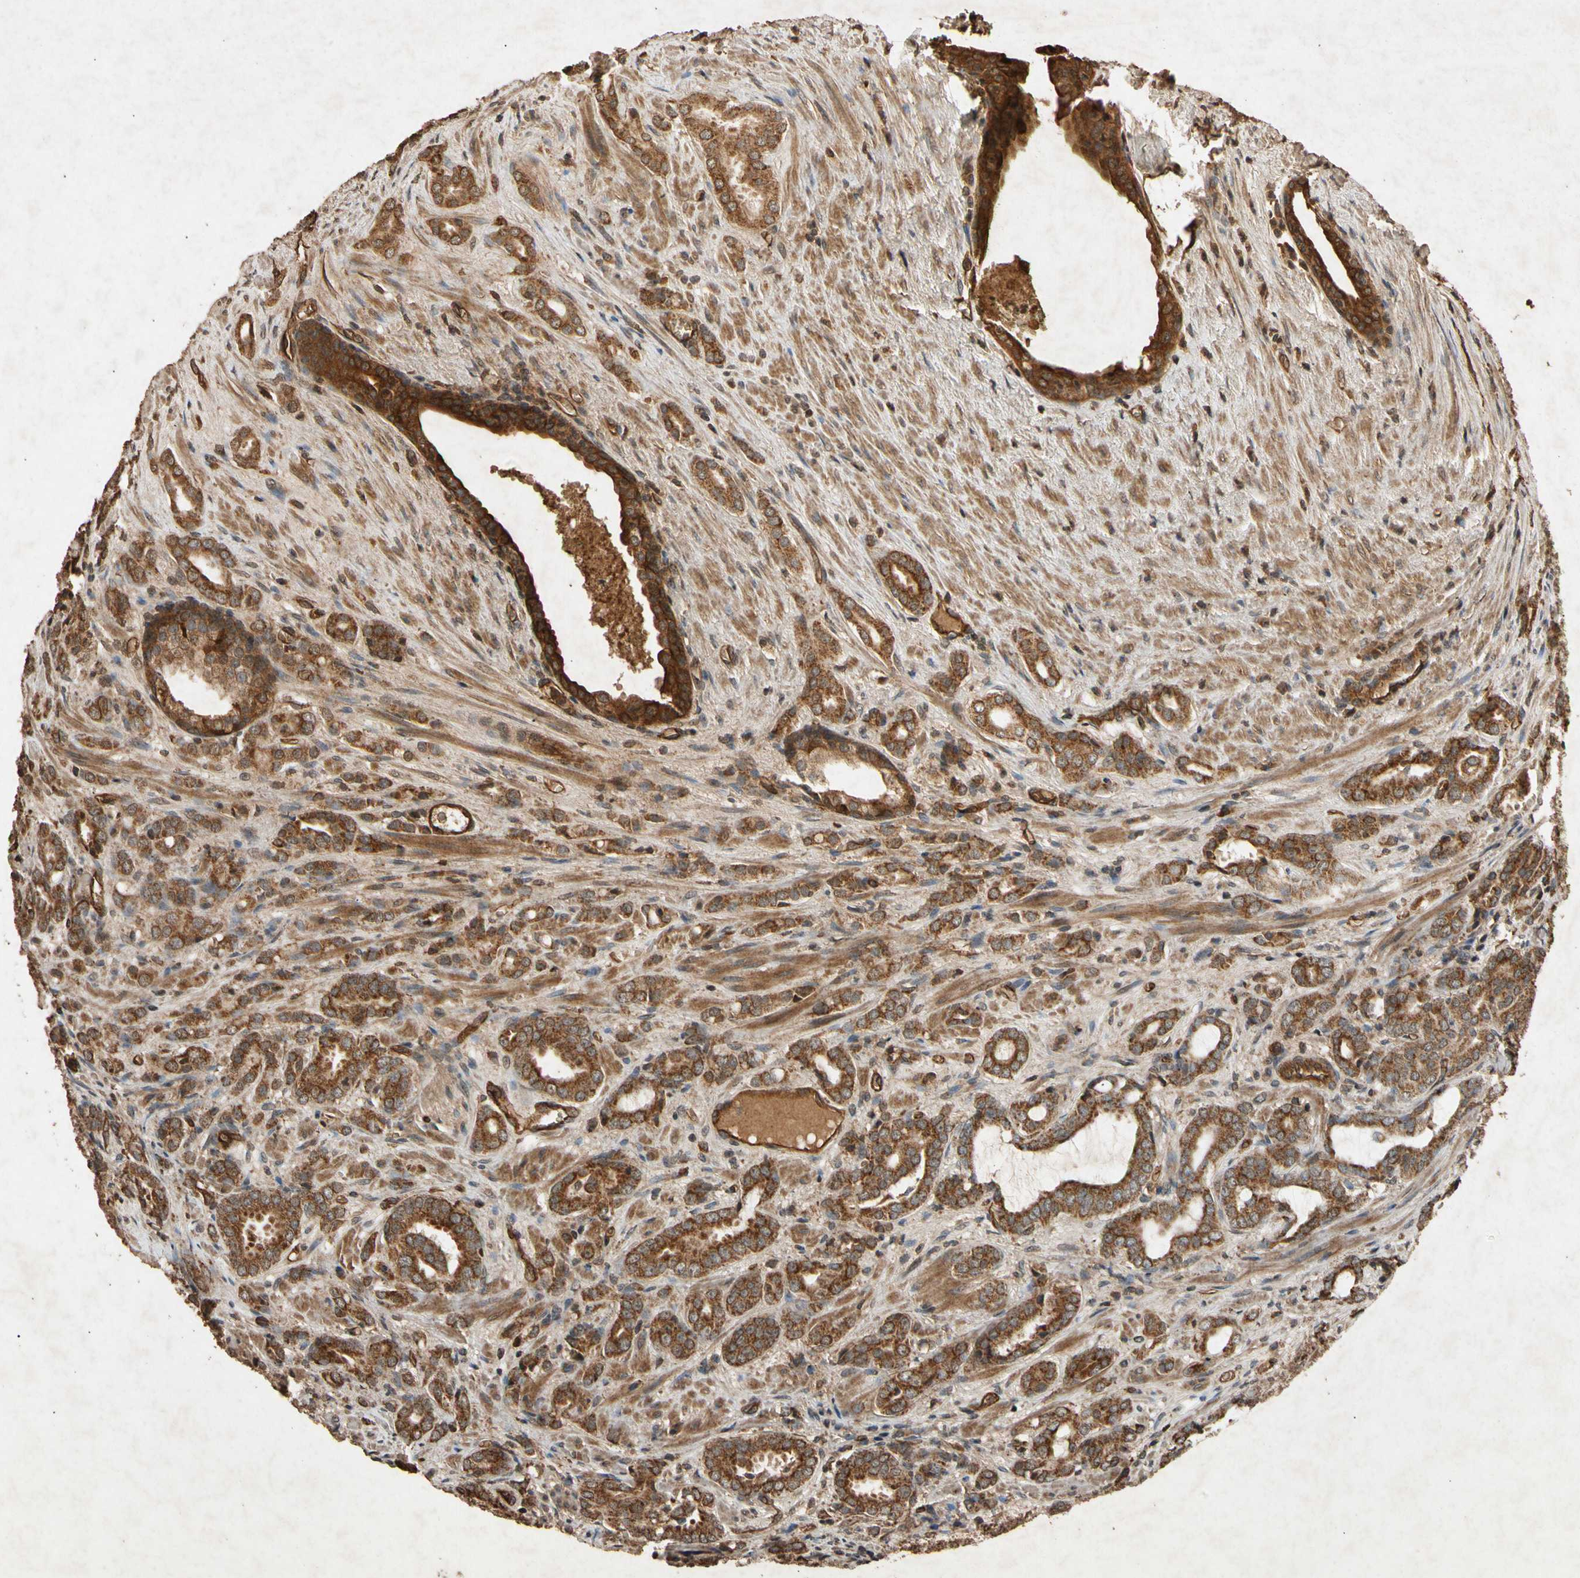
{"staining": {"intensity": "strong", "quantity": ">75%", "location": "cytoplasmic/membranous"}, "tissue": "prostate cancer", "cell_type": "Tumor cells", "image_type": "cancer", "snomed": [{"axis": "morphology", "description": "Adenocarcinoma, High grade"}, {"axis": "topography", "description": "Prostate"}], "caption": "Immunohistochemical staining of human prostate cancer reveals high levels of strong cytoplasmic/membranous positivity in about >75% of tumor cells. (Stains: DAB (3,3'-diaminobenzidine) in brown, nuclei in blue, Microscopy: brightfield microscopy at high magnification).", "gene": "TXN2", "patient": {"sex": "male", "age": 64}}